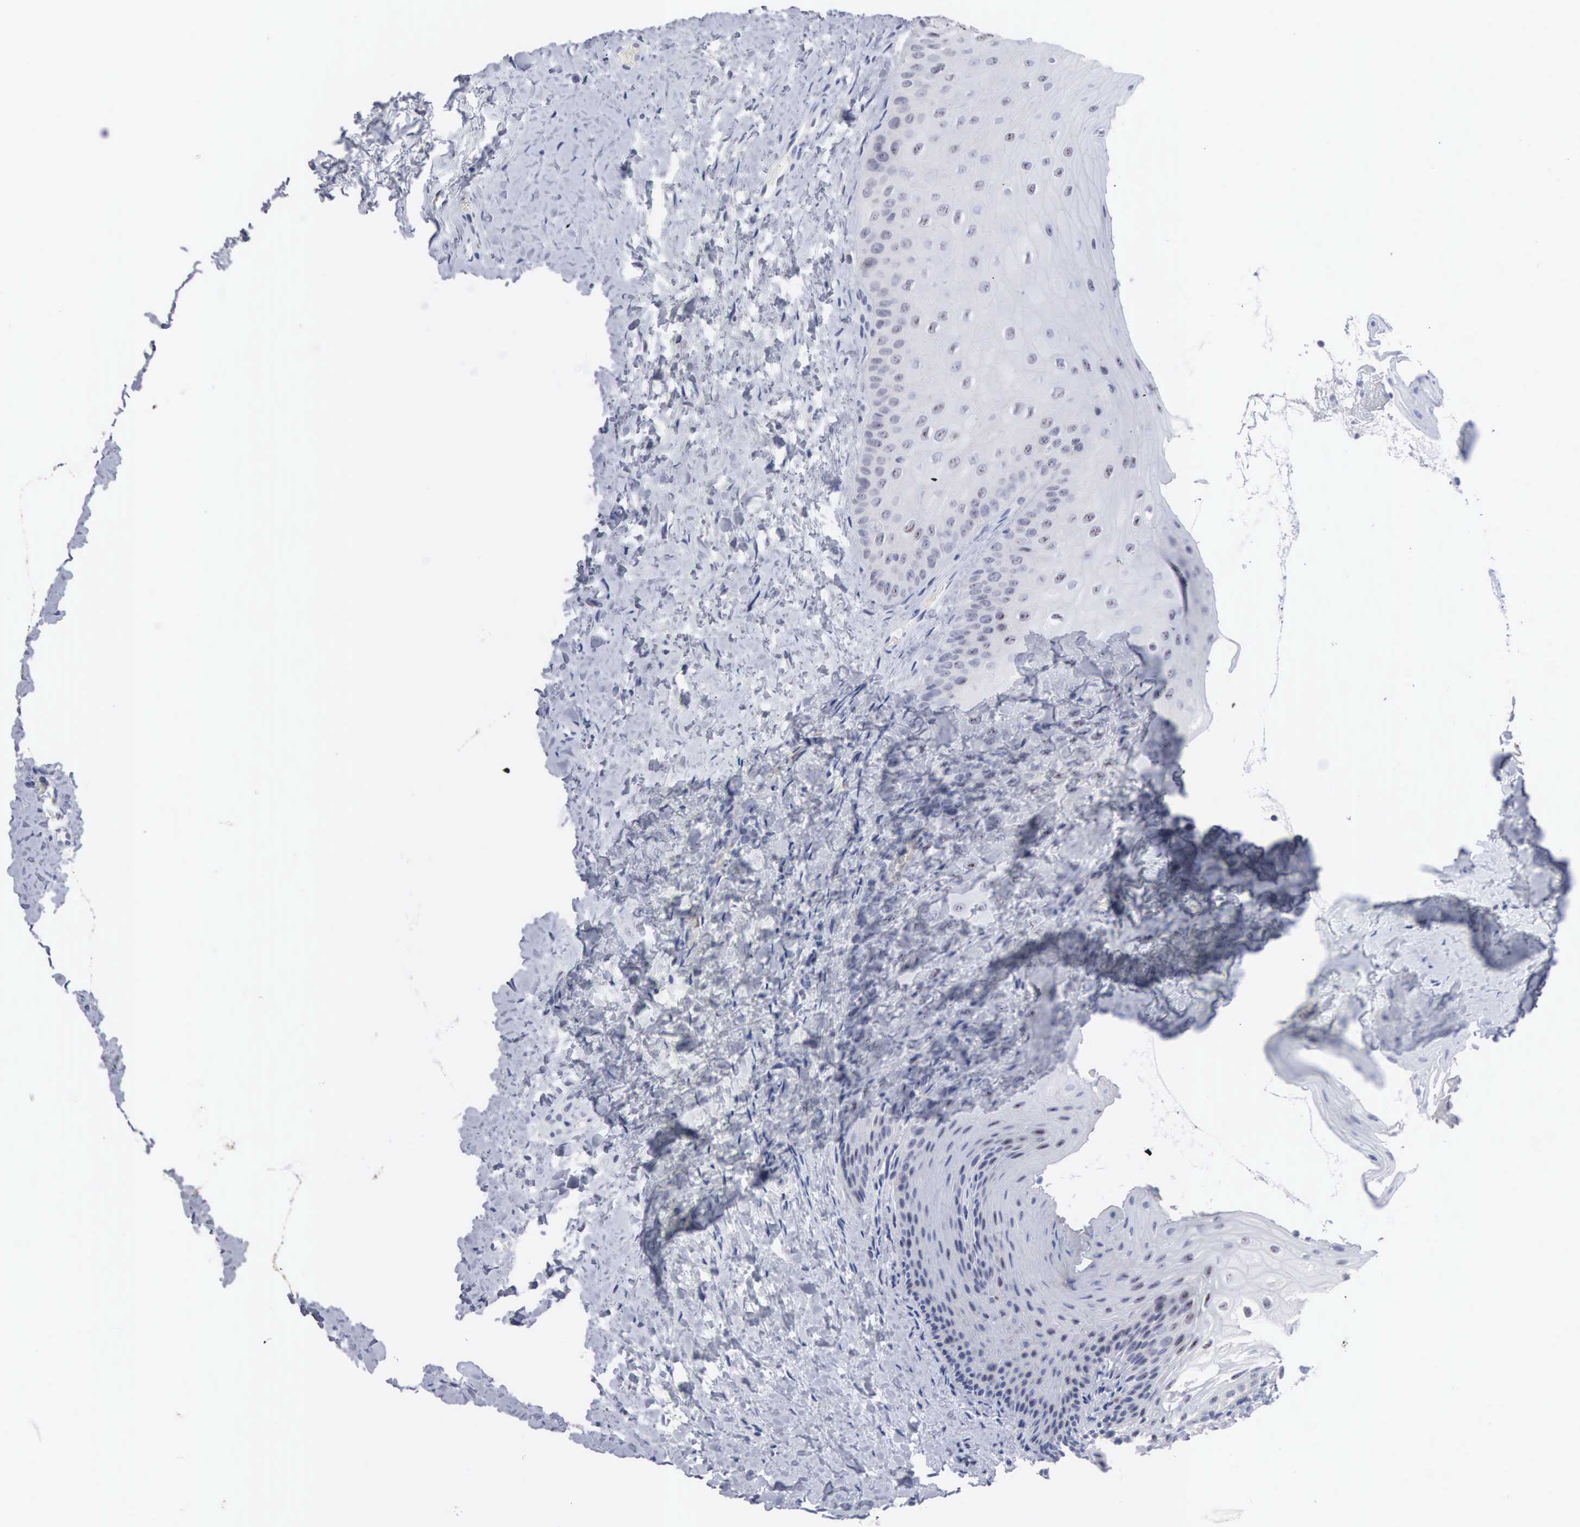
{"staining": {"intensity": "weak", "quantity": "<25%", "location": "nuclear"}, "tissue": "oral mucosa", "cell_type": "Squamous epithelial cells", "image_type": "normal", "snomed": [{"axis": "morphology", "description": "Normal tissue, NOS"}, {"axis": "topography", "description": "Oral tissue"}], "caption": "Immunohistochemical staining of normal human oral mucosa reveals no significant positivity in squamous epithelial cells. (Brightfield microscopy of DAB (3,3'-diaminobenzidine) immunohistochemistry (IHC) at high magnification).", "gene": "ACOT4", "patient": {"sex": "female", "age": 23}}